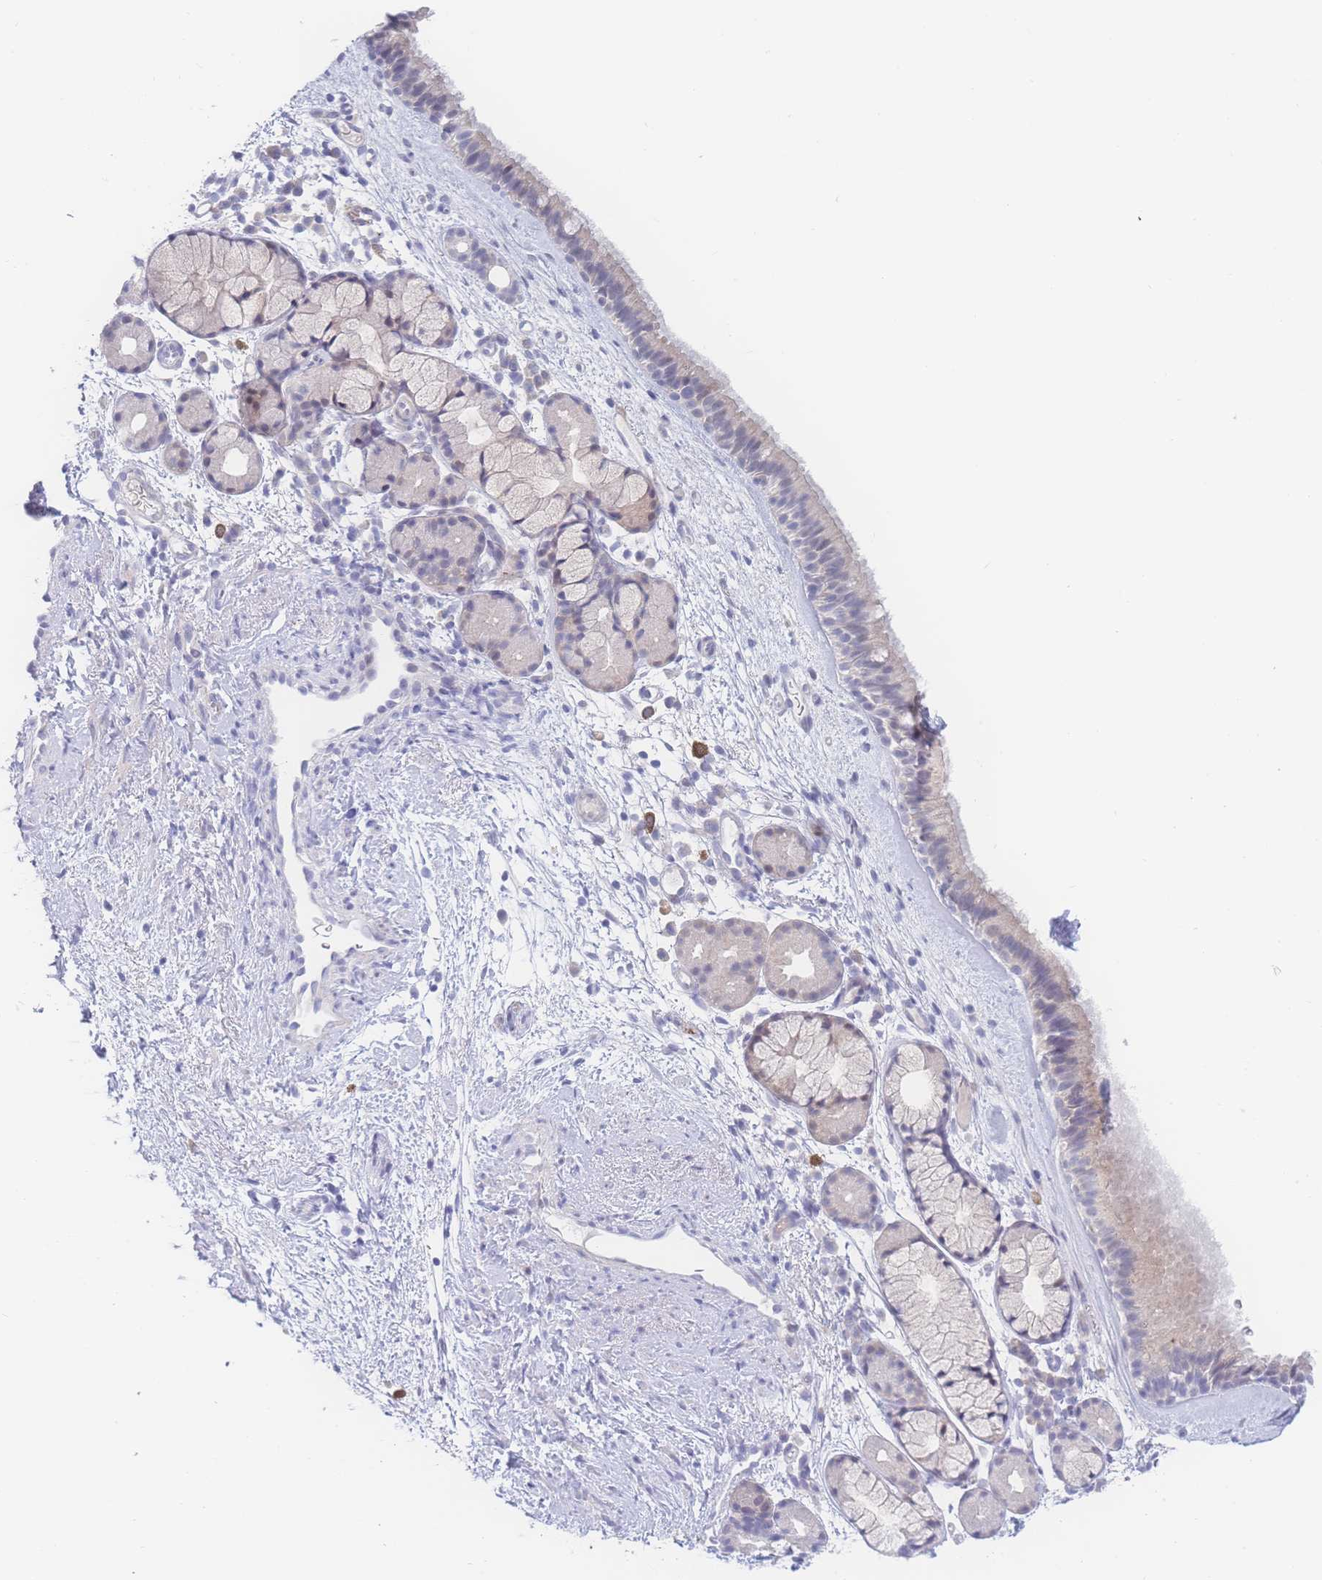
{"staining": {"intensity": "moderate", "quantity": "<25%", "location": "nuclear"}, "tissue": "nasopharynx", "cell_type": "Respiratory epithelial cells", "image_type": "normal", "snomed": [{"axis": "morphology", "description": "Normal tissue, NOS"}, {"axis": "topography", "description": "Nasopharynx"}], "caption": "Immunohistochemical staining of benign human nasopharynx displays <25% levels of moderate nuclear protein expression in approximately <25% of respiratory epithelial cells. Ihc stains the protein of interest in brown and the nuclei are stained blue.", "gene": "PRSS22", "patient": {"sex": "female", "age": 81}}